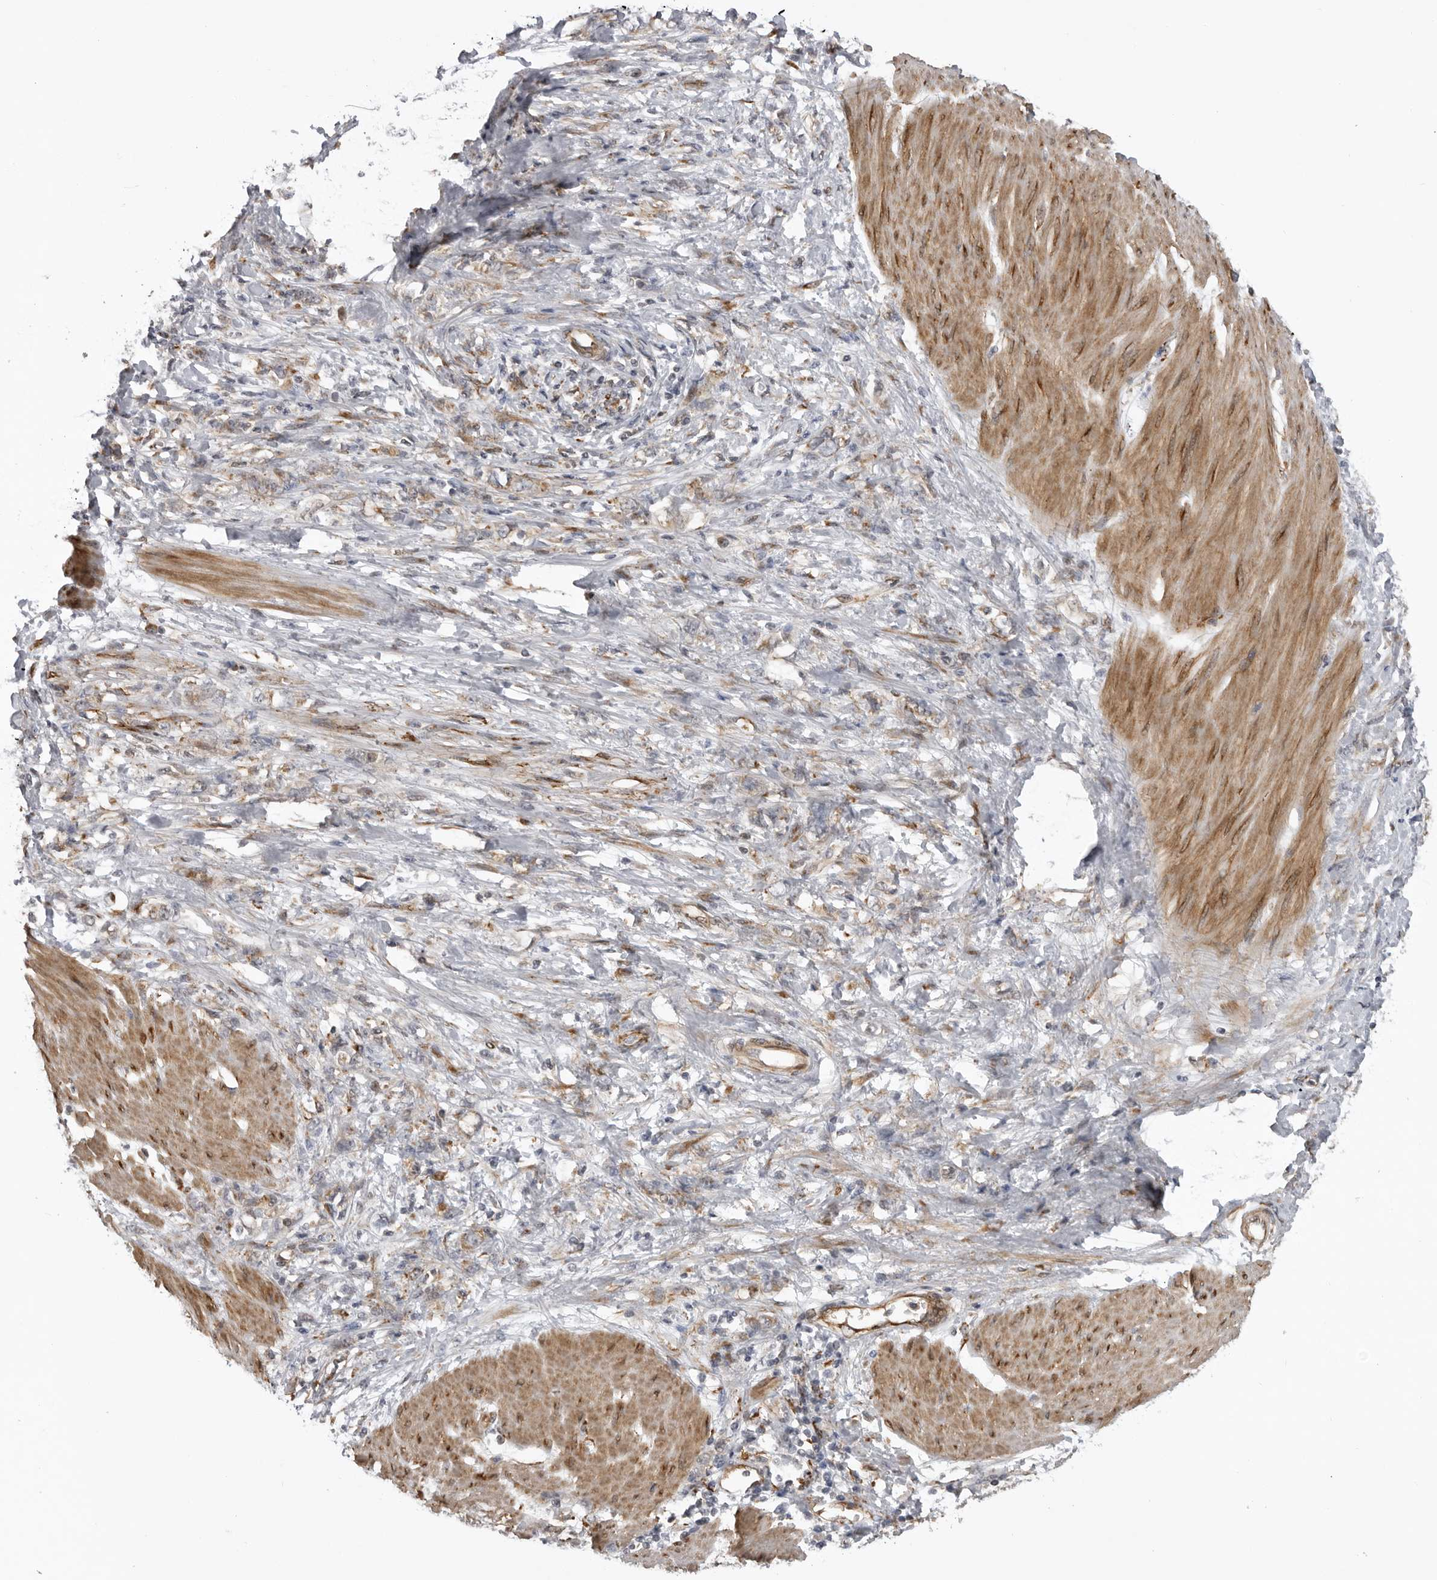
{"staining": {"intensity": "weak", "quantity": "<25%", "location": "cytoplasmic/membranous"}, "tissue": "stomach cancer", "cell_type": "Tumor cells", "image_type": "cancer", "snomed": [{"axis": "morphology", "description": "Adenocarcinoma, NOS"}, {"axis": "topography", "description": "Stomach"}], "caption": "Immunohistochemistry (IHC) of human stomach cancer (adenocarcinoma) demonstrates no positivity in tumor cells.", "gene": "DNAH14", "patient": {"sex": "female", "age": 76}}